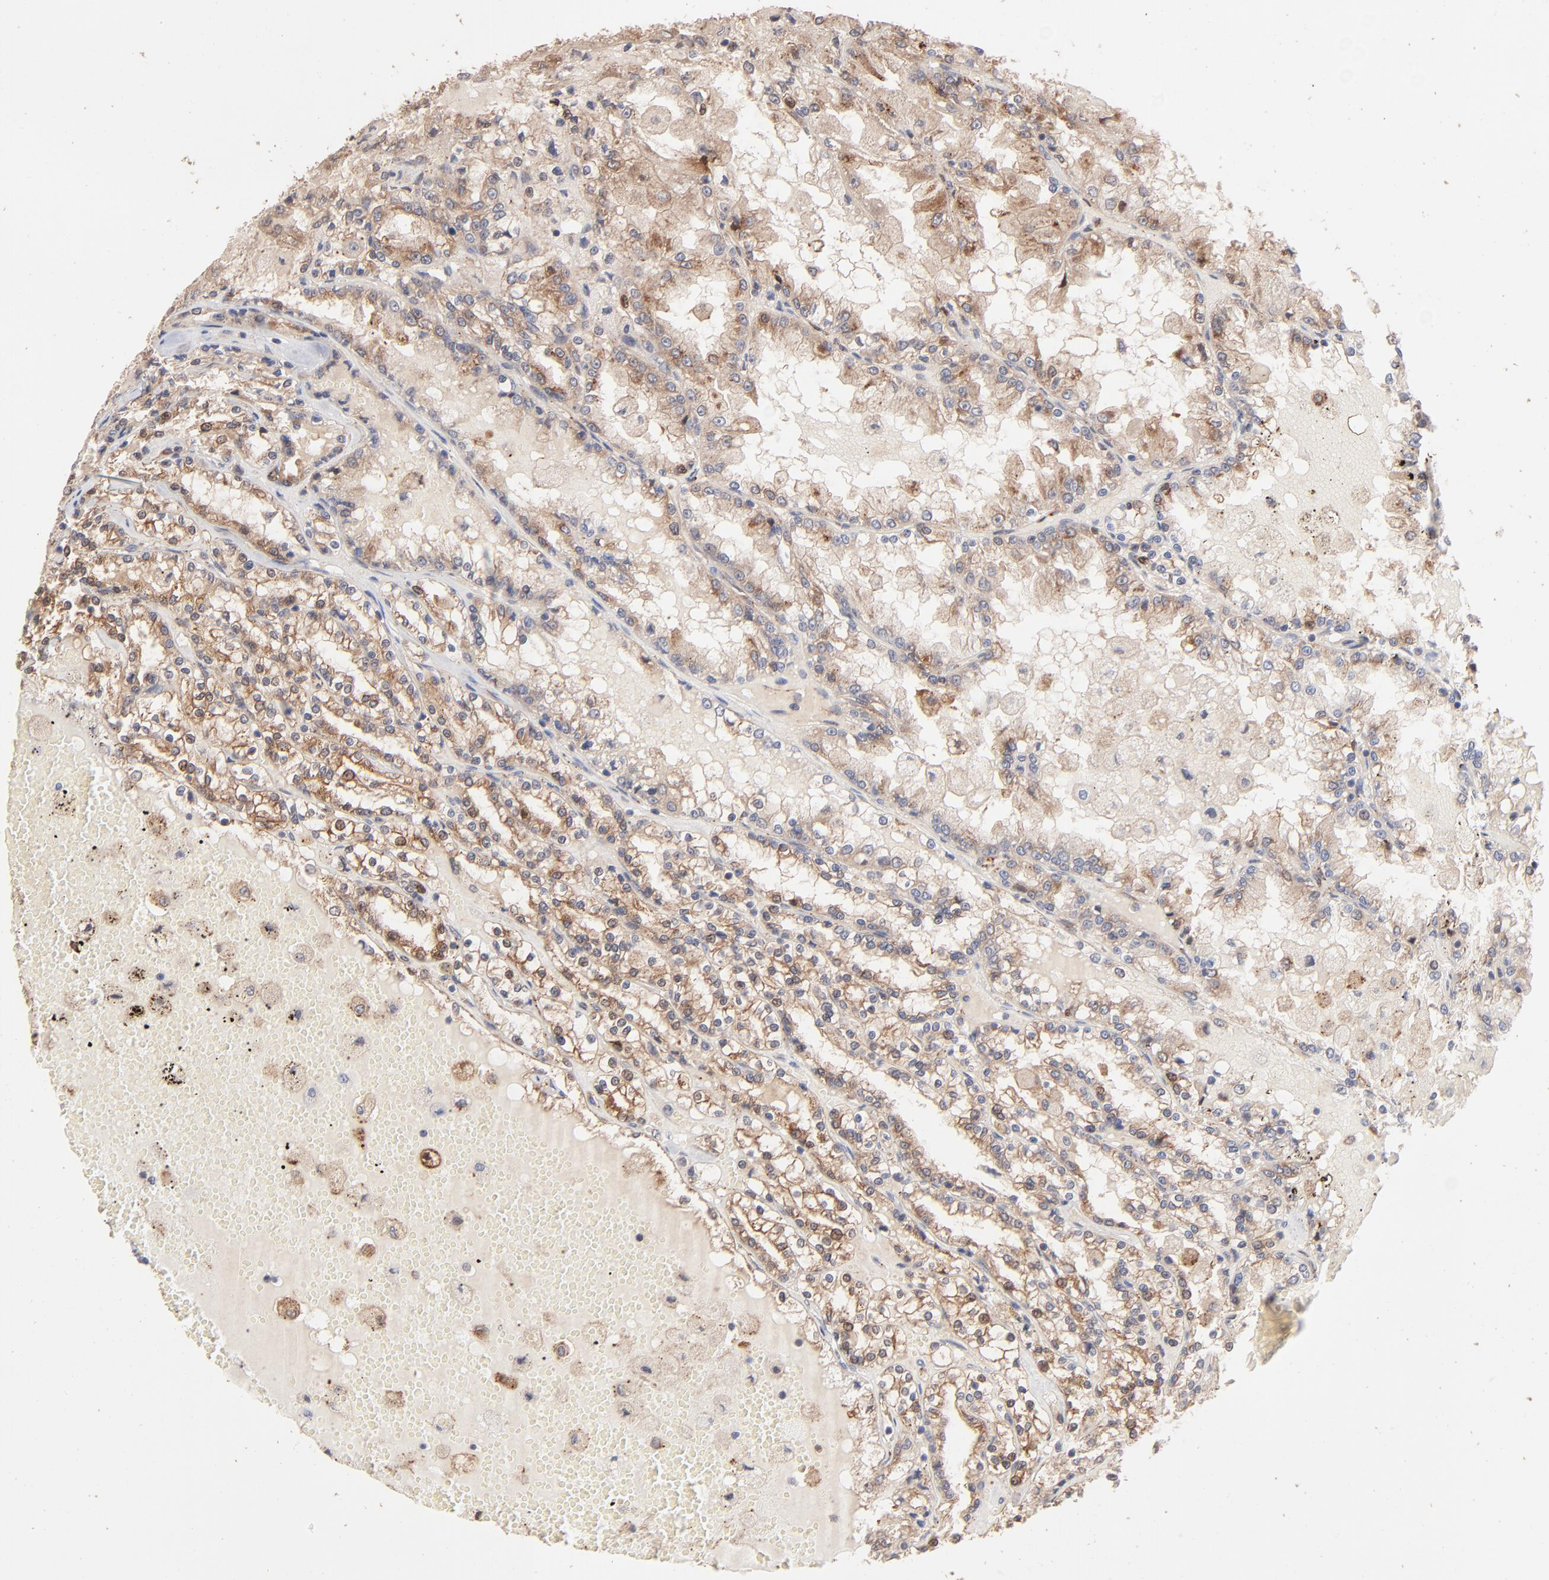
{"staining": {"intensity": "moderate", "quantity": ">75%", "location": "cytoplasmic/membranous"}, "tissue": "renal cancer", "cell_type": "Tumor cells", "image_type": "cancer", "snomed": [{"axis": "morphology", "description": "Adenocarcinoma, NOS"}, {"axis": "topography", "description": "Kidney"}], "caption": "An image showing moderate cytoplasmic/membranous expression in about >75% of tumor cells in renal adenocarcinoma, as visualized by brown immunohistochemical staining.", "gene": "IVNS1ABP", "patient": {"sex": "female", "age": 56}}